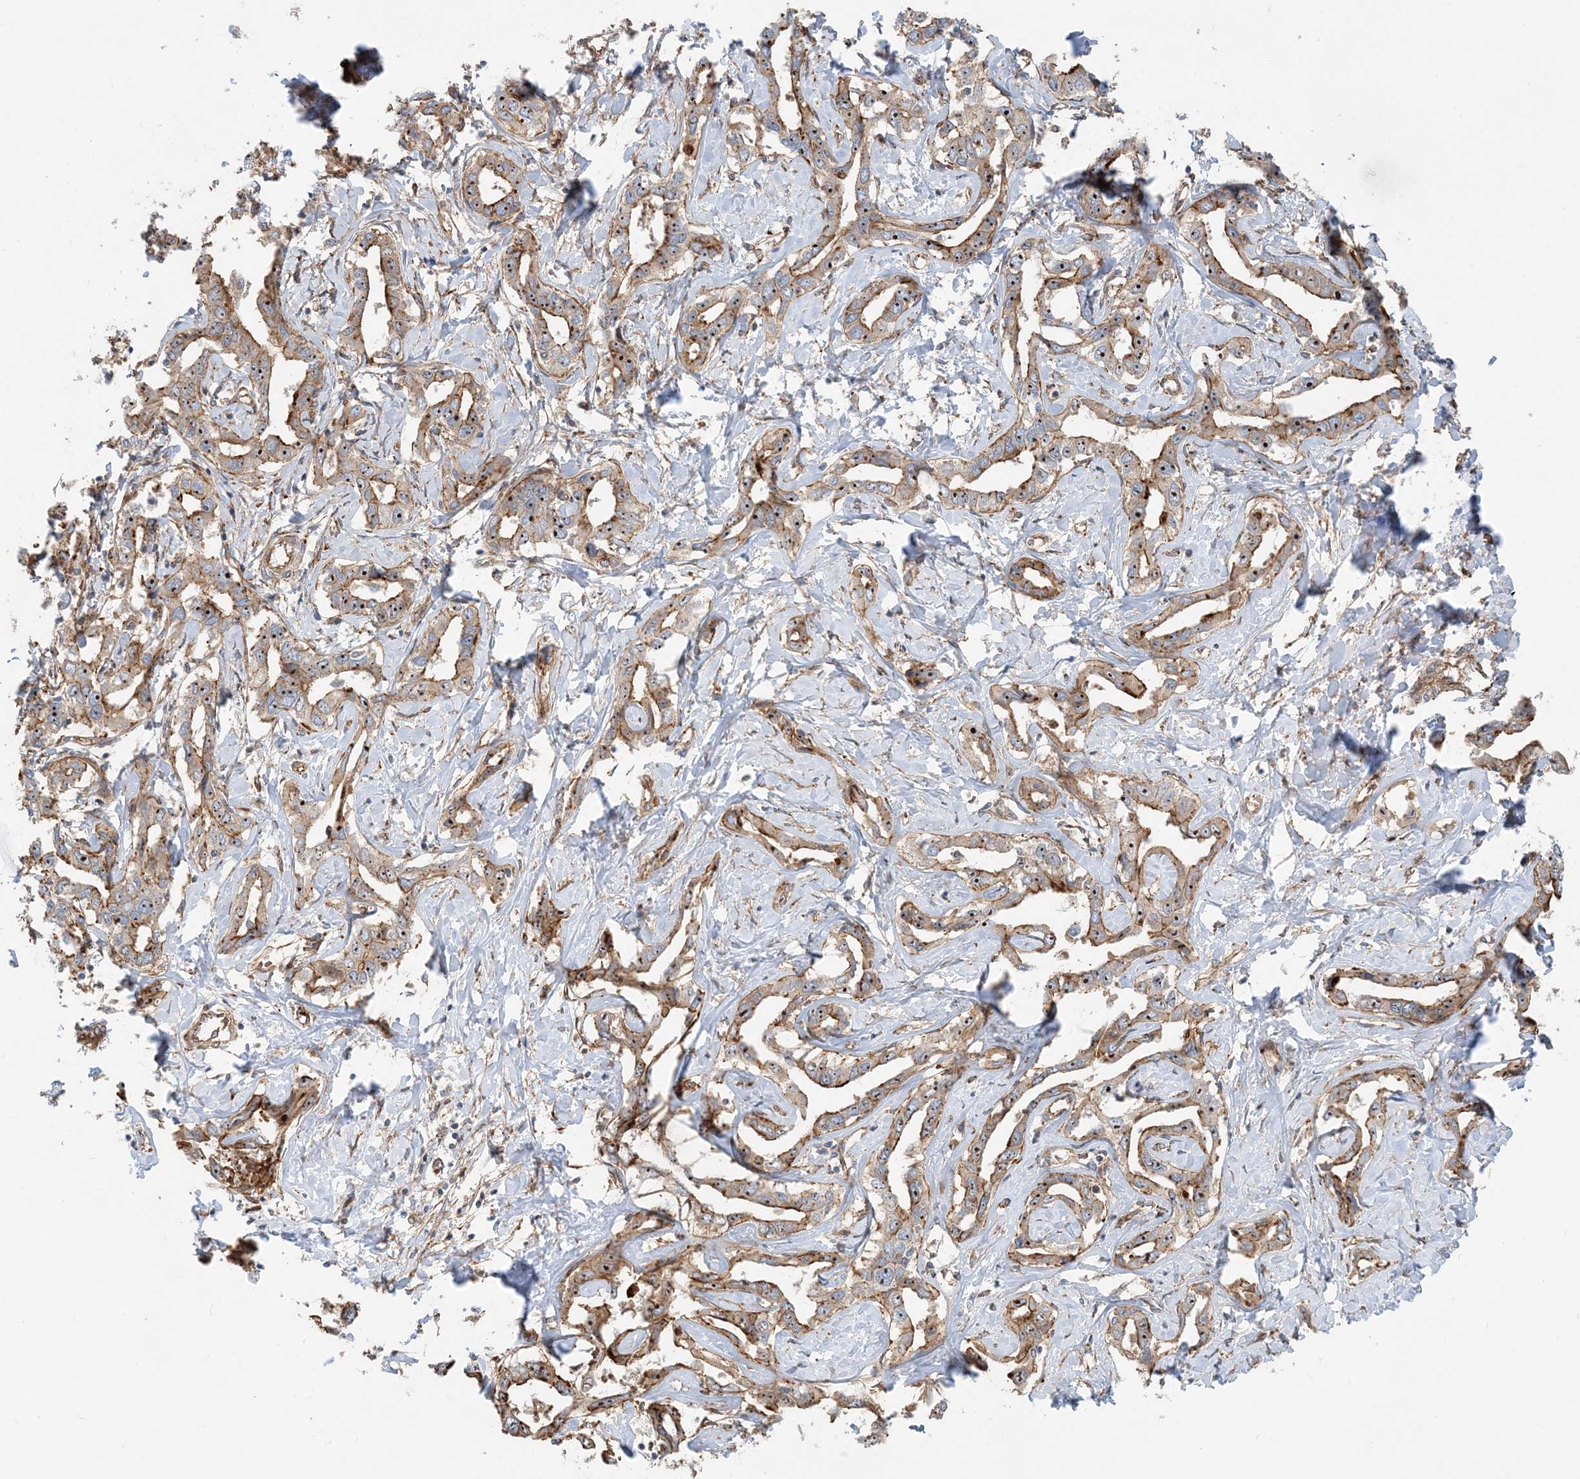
{"staining": {"intensity": "moderate", "quantity": ">75%", "location": "cytoplasmic/membranous,nuclear"}, "tissue": "liver cancer", "cell_type": "Tumor cells", "image_type": "cancer", "snomed": [{"axis": "morphology", "description": "Cholangiocarcinoma"}, {"axis": "topography", "description": "Liver"}], "caption": "The immunohistochemical stain shows moderate cytoplasmic/membranous and nuclear positivity in tumor cells of liver cholangiocarcinoma tissue.", "gene": "MYL5", "patient": {"sex": "male", "age": 59}}